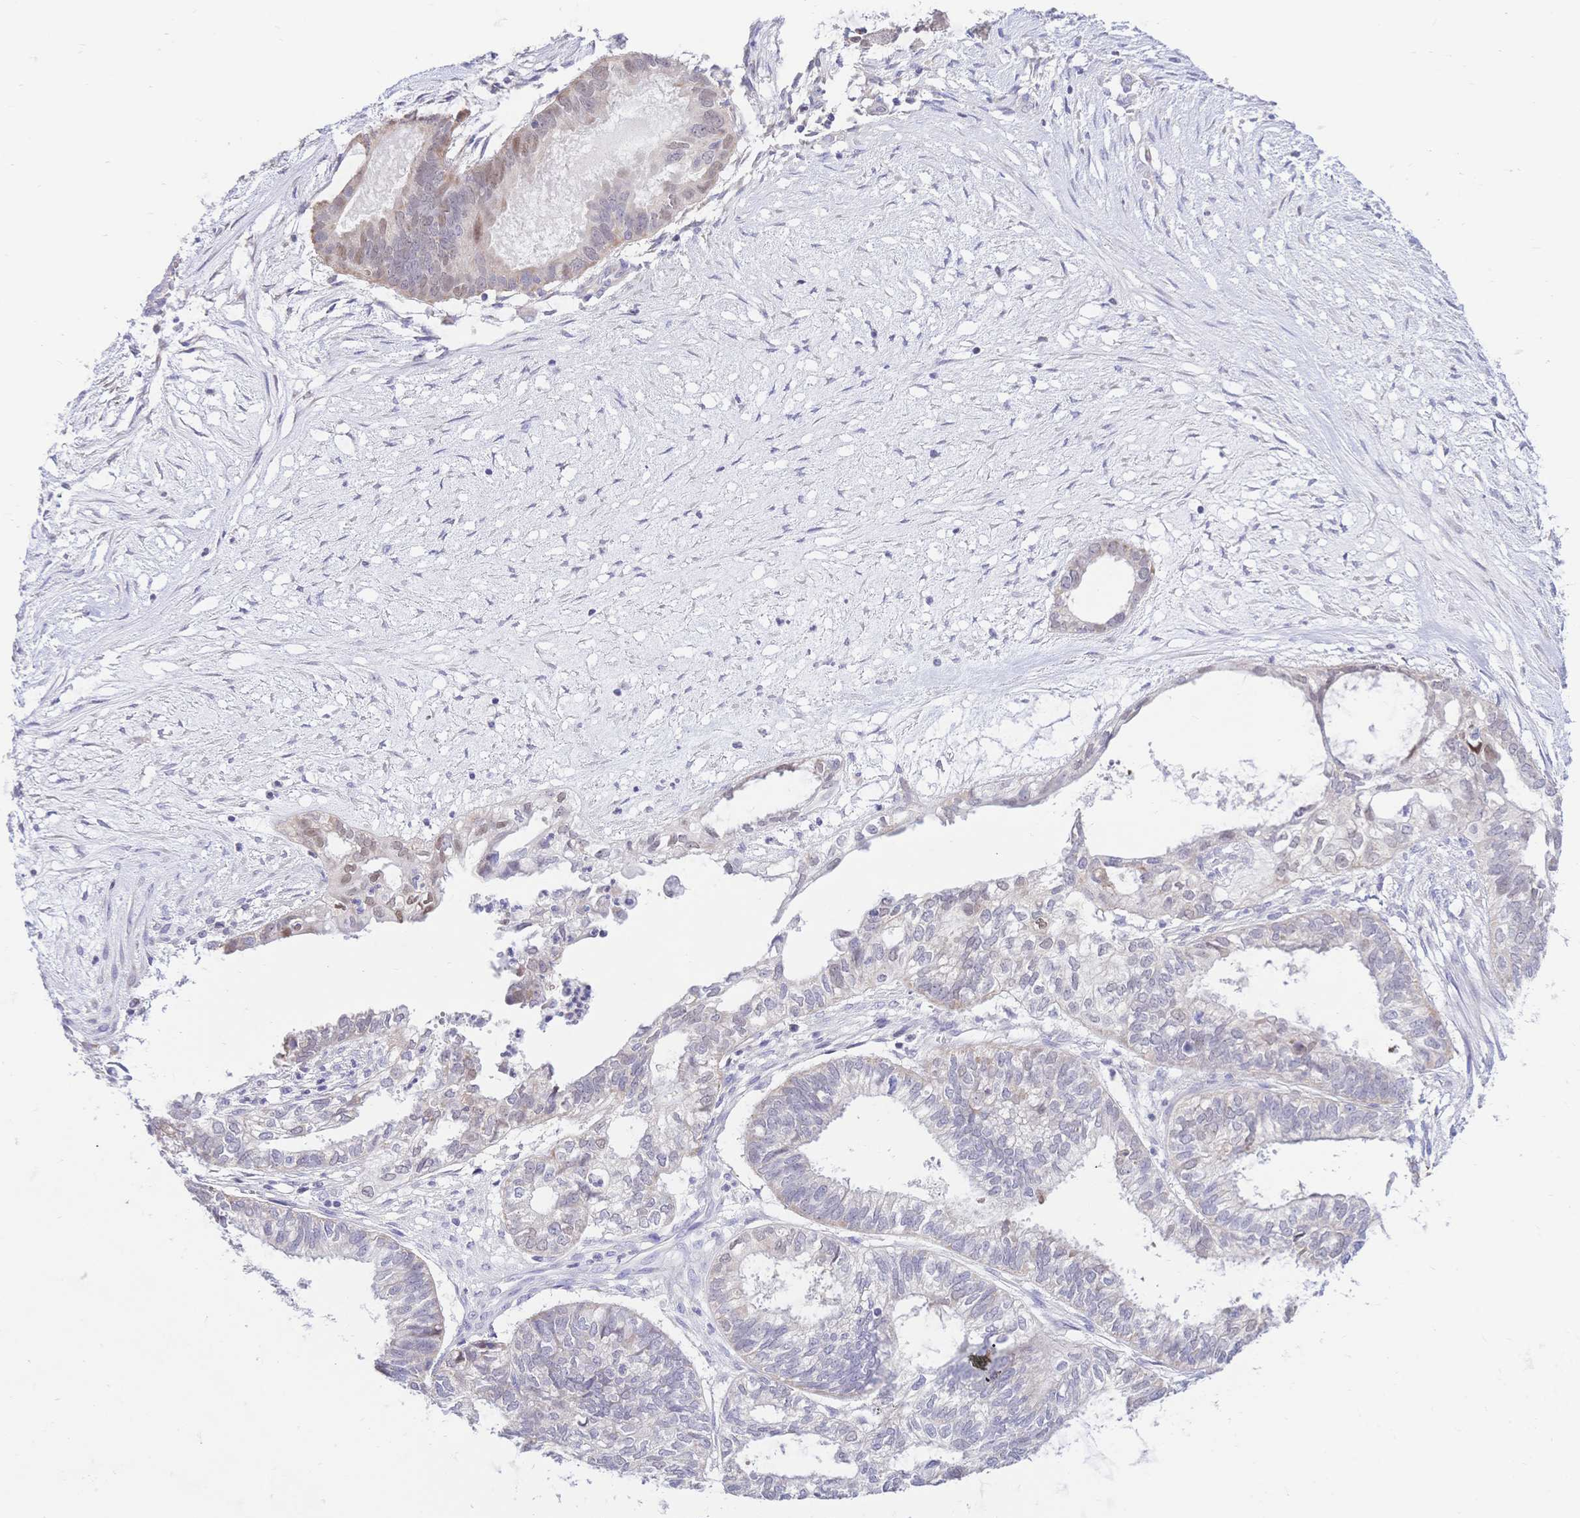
{"staining": {"intensity": "weak", "quantity": "<25%", "location": "cytoplasmic/membranous,nuclear"}, "tissue": "ovarian cancer", "cell_type": "Tumor cells", "image_type": "cancer", "snomed": [{"axis": "morphology", "description": "Carcinoma, endometroid"}, {"axis": "topography", "description": "Ovary"}], "caption": "An immunohistochemistry image of endometroid carcinoma (ovarian) is shown. There is no staining in tumor cells of endometroid carcinoma (ovarian). (Stains: DAB (3,3'-diaminobenzidine) immunohistochemistry with hematoxylin counter stain, Microscopy: brightfield microscopy at high magnification).", "gene": "CLEC18B", "patient": {"sex": "female", "age": 64}}